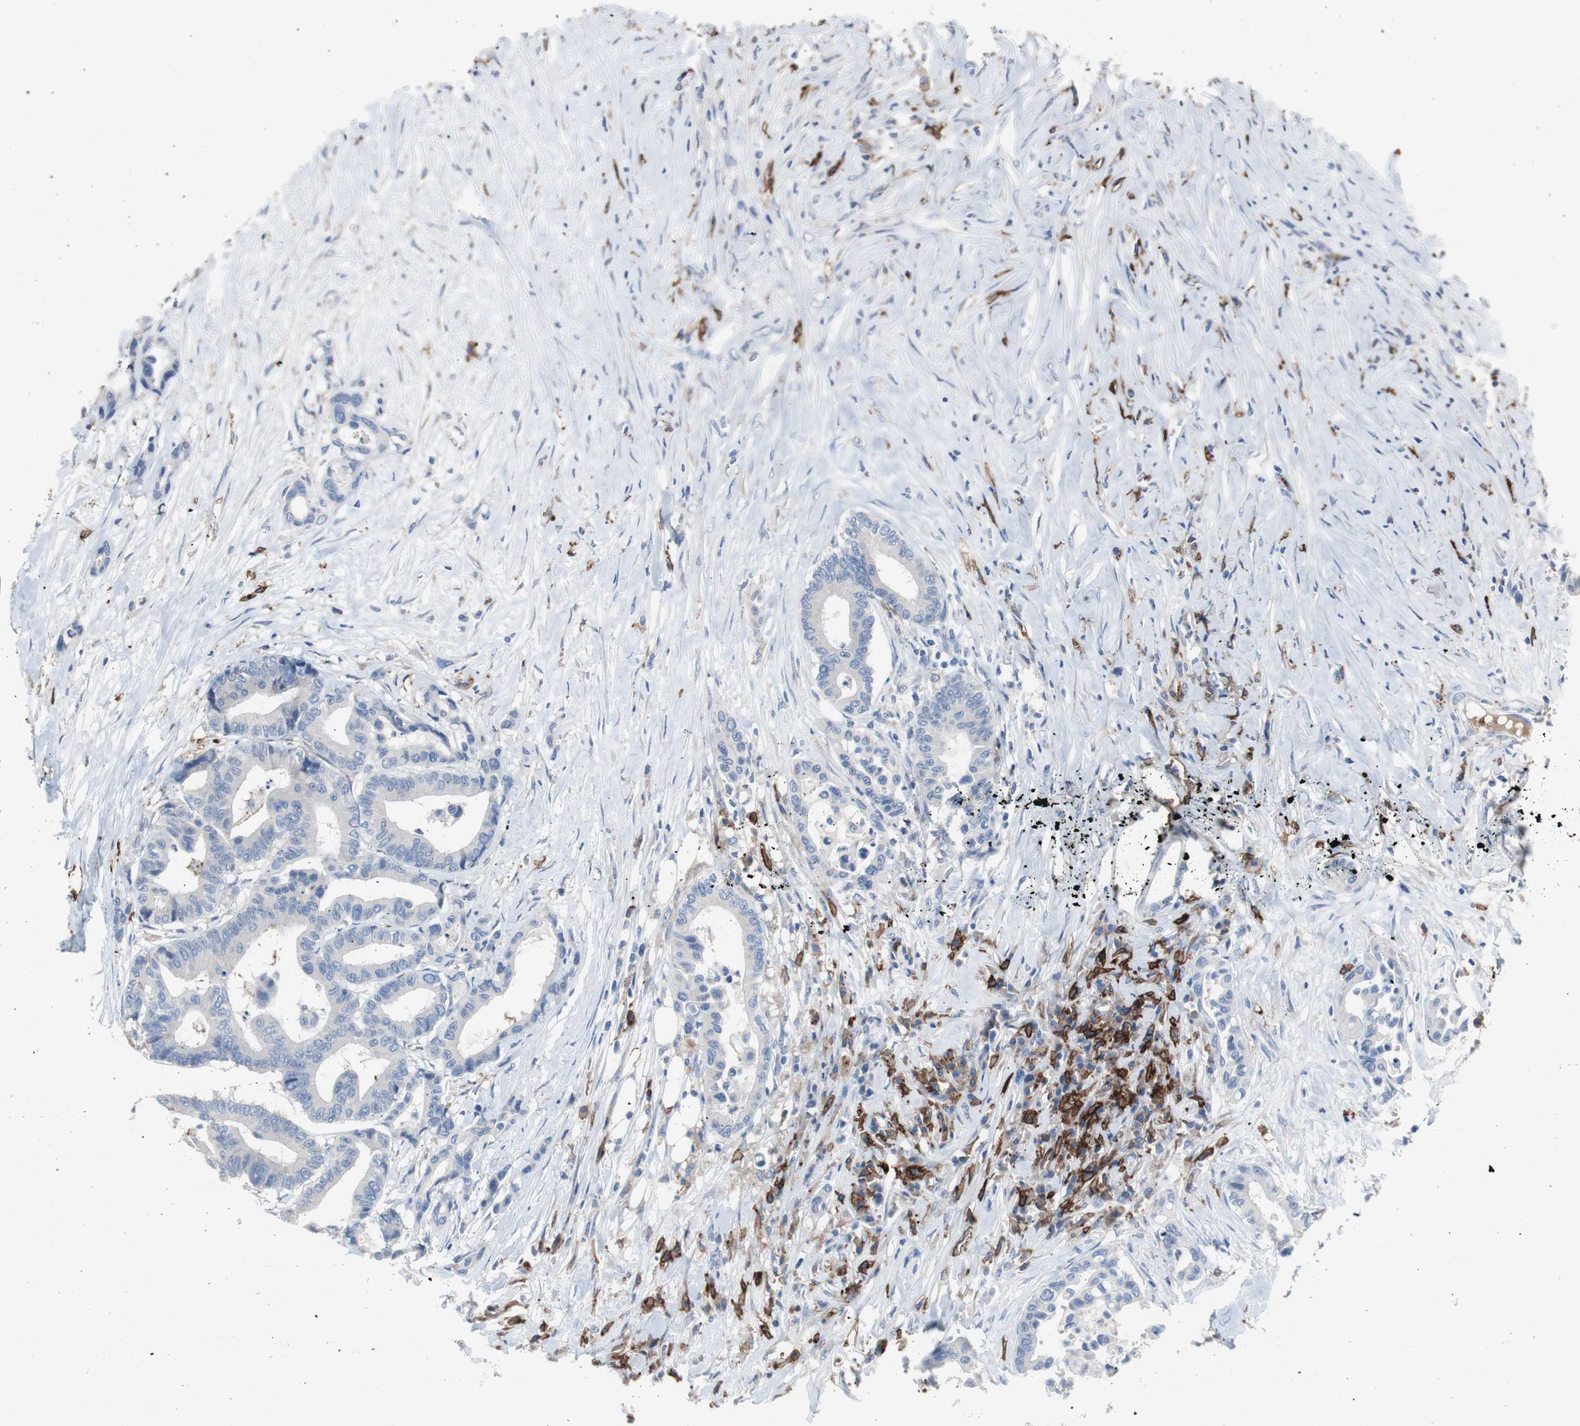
{"staining": {"intensity": "negative", "quantity": "none", "location": "none"}, "tissue": "colorectal cancer", "cell_type": "Tumor cells", "image_type": "cancer", "snomed": [{"axis": "morphology", "description": "Normal tissue, NOS"}, {"axis": "morphology", "description": "Adenocarcinoma, NOS"}, {"axis": "topography", "description": "Colon"}], "caption": "There is no significant expression in tumor cells of adenocarcinoma (colorectal). (DAB immunohistochemistry (IHC) visualized using brightfield microscopy, high magnification).", "gene": "FCGR2B", "patient": {"sex": "male", "age": 82}}